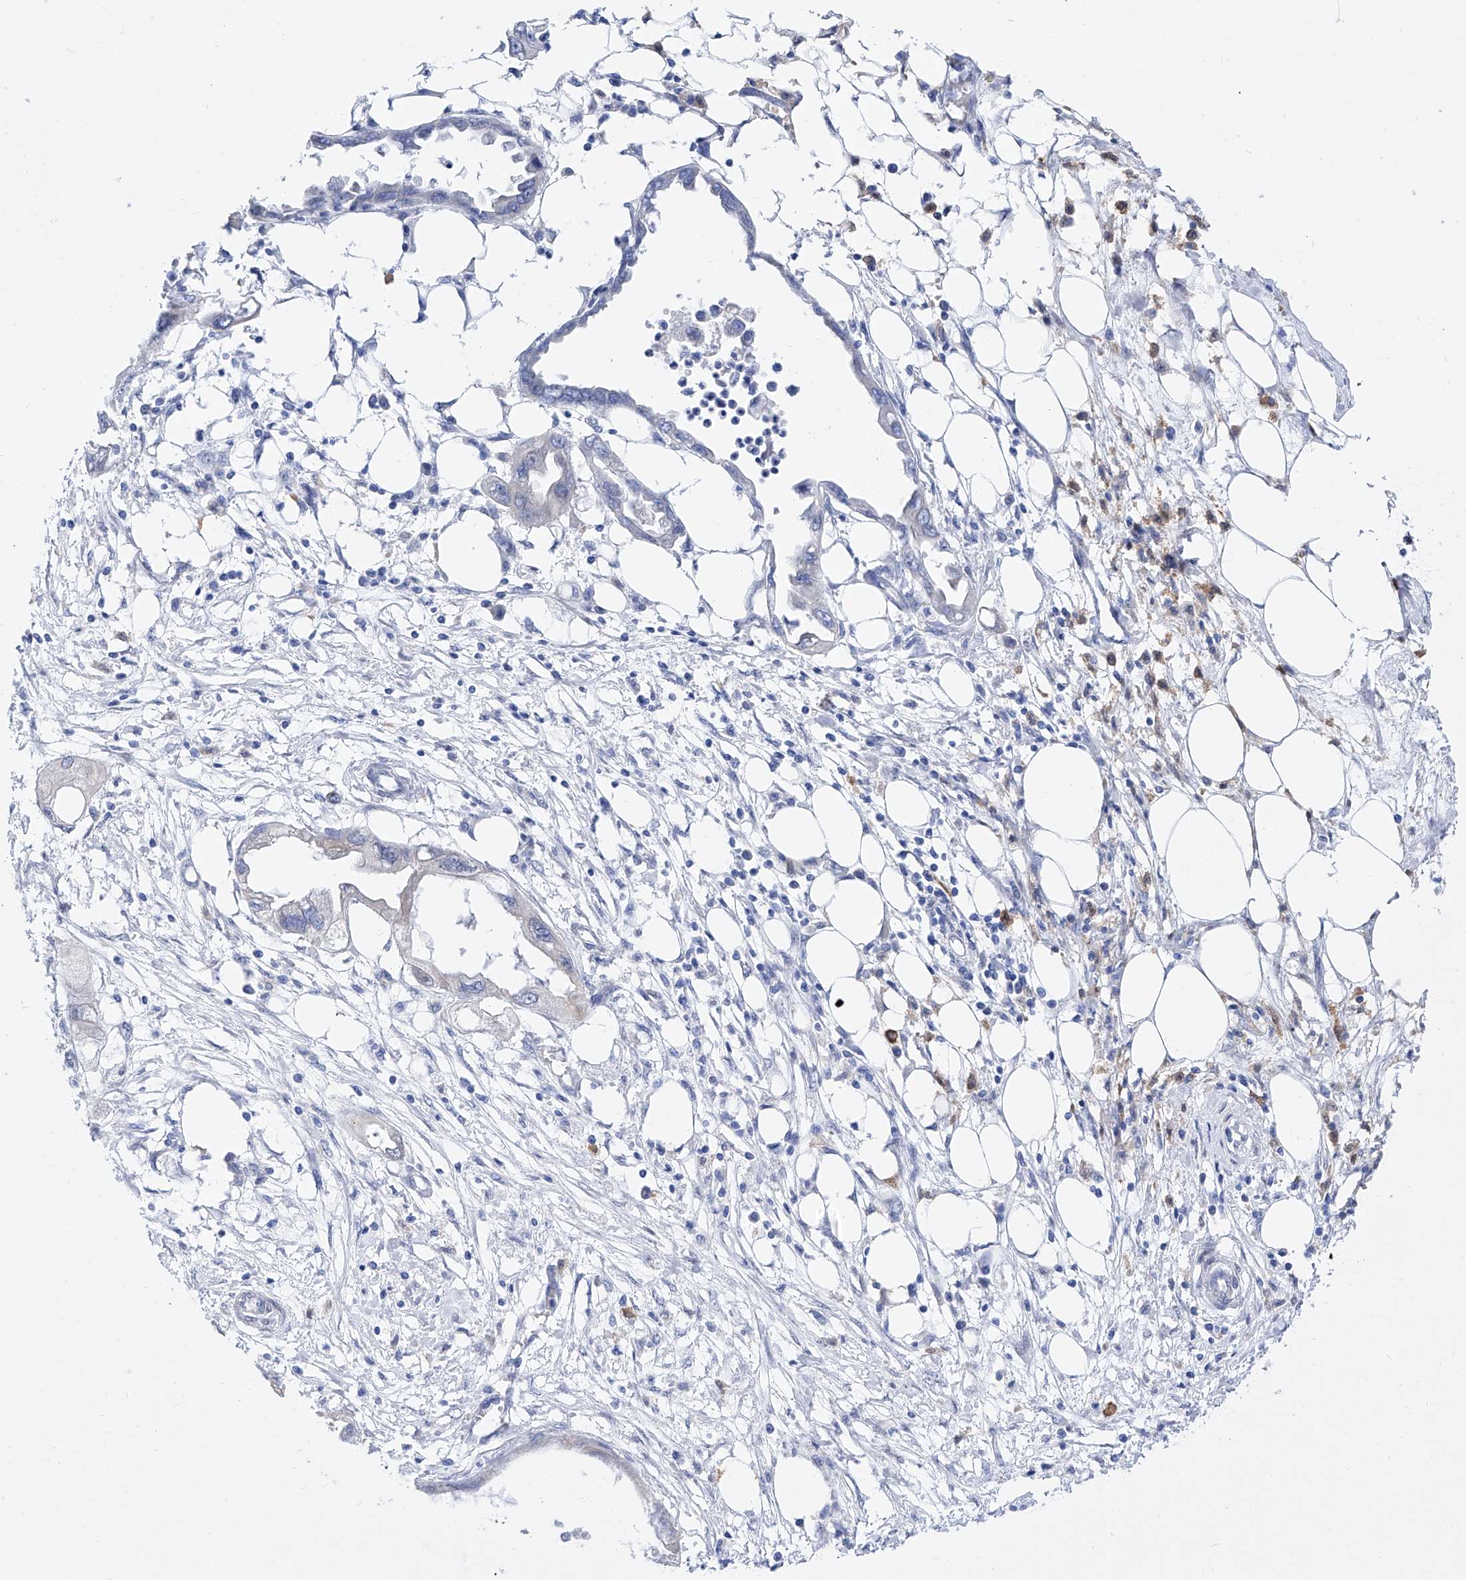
{"staining": {"intensity": "negative", "quantity": "none", "location": "none"}, "tissue": "endometrial cancer", "cell_type": "Tumor cells", "image_type": "cancer", "snomed": [{"axis": "morphology", "description": "Adenocarcinoma, NOS"}, {"axis": "morphology", "description": "Adenocarcinoma, metastatic, NOS"}, {"axis": "topography", "description": "Adipose tissue"}, {"axis": "topography", "description": "Endometrium"}], "caption": "Tumor cells are negative for protein expression in human endometrial cancer (metastatic adenocarcinoma).", "gene": "LCLAT1", "patient": {"sex": "female", "age": 67}}